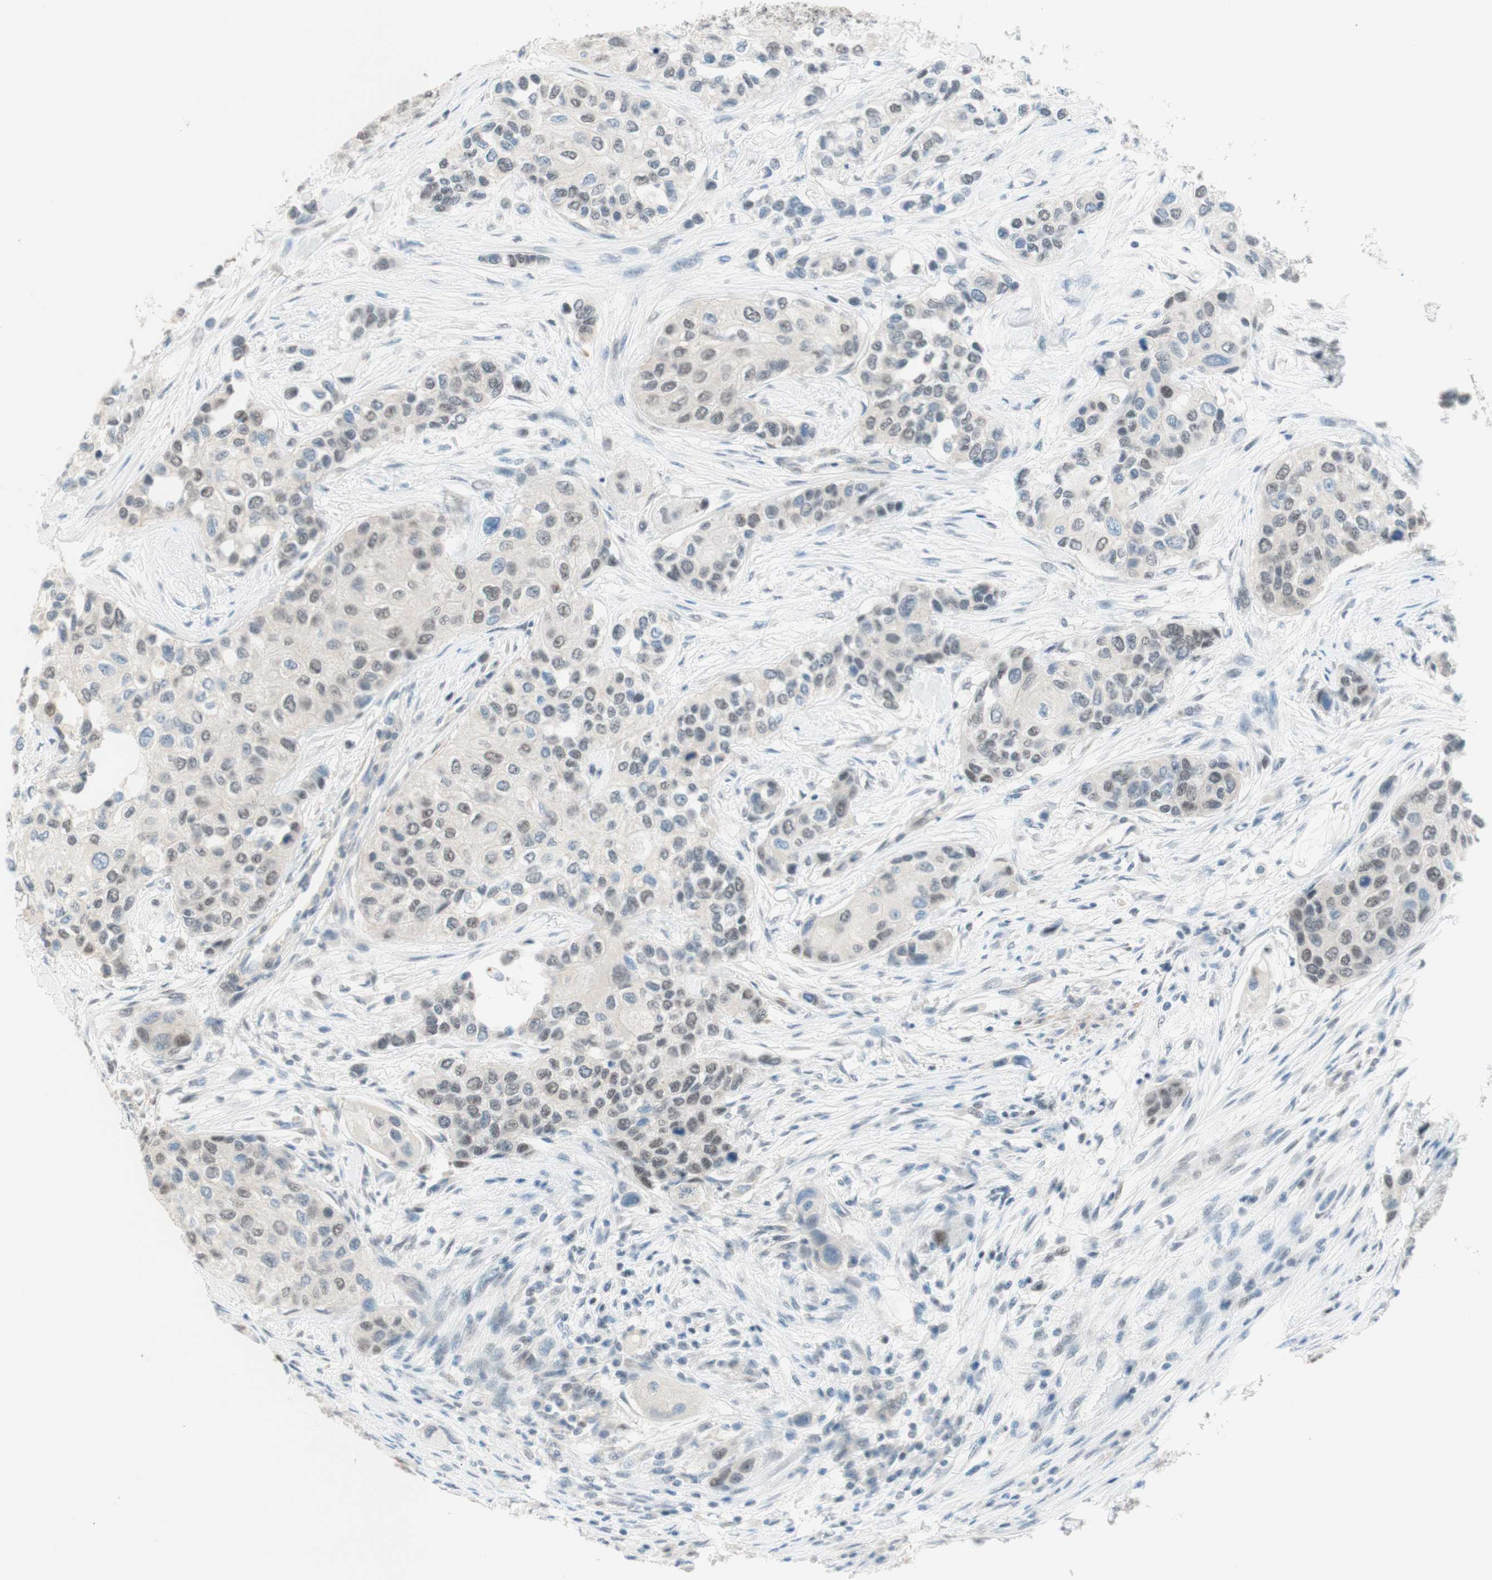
{"staining": {"intensity": "weak", "quantity": "25%-75%", "location": "nuclear"}, "tissue": "urothelial cancer", "cell_type": "Tumor cells", "image_type": "cancer", "snomed": [{"axis": "morphology", "description": "Urothelial carcinoma, High grade"}, {"axis": "topography", "description": "Urinary bladder"}], "caption": "Approximately 25%-75% of tumor cells in urothelial cancer reveal weak nuclear protein staining as visualized by brown immunohistochemical staining.", "gene": "JPH1", "patient": {"sex": "female", "age": 56}}